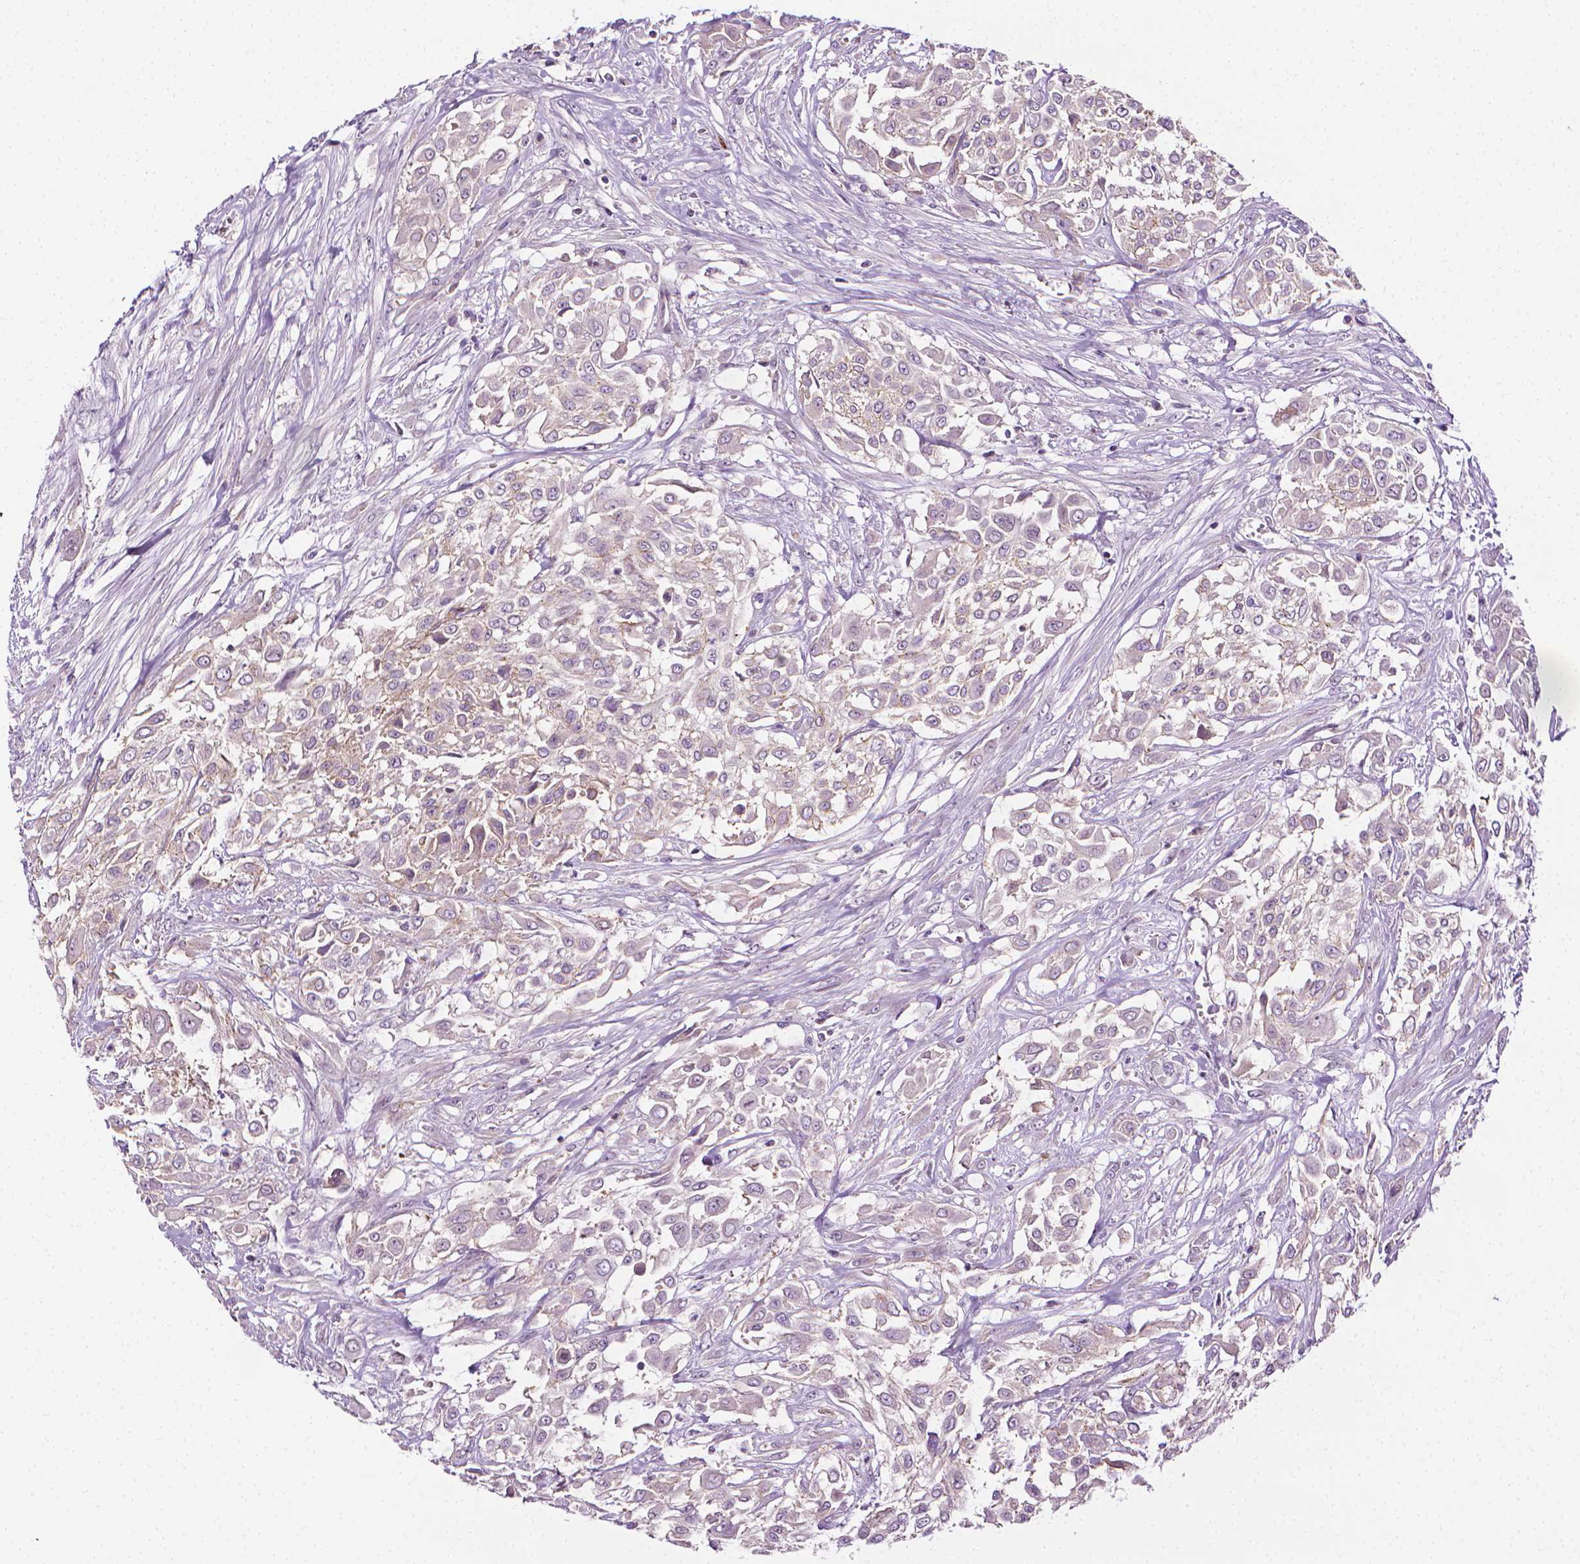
{"staining": {"intensity": "negative", "quantity": "none", "location": "none"}, "tissue": "urothelial cancer", "cell_type": "Tumor cells", "image_type": "cancer", "snomed": [{"axis": "morphology", "description": "Urothelial carcinoma, High grade"}, {"axis": "topography", "description": "Urinary bladder"}], "caption": "Immunohistochemistry (IHC) of high-grade urothelial carcinoma exhibits no positivity in tumor cells.", "gene": "MCOLN3", "patient": {"sex": "male", "age": 57}}